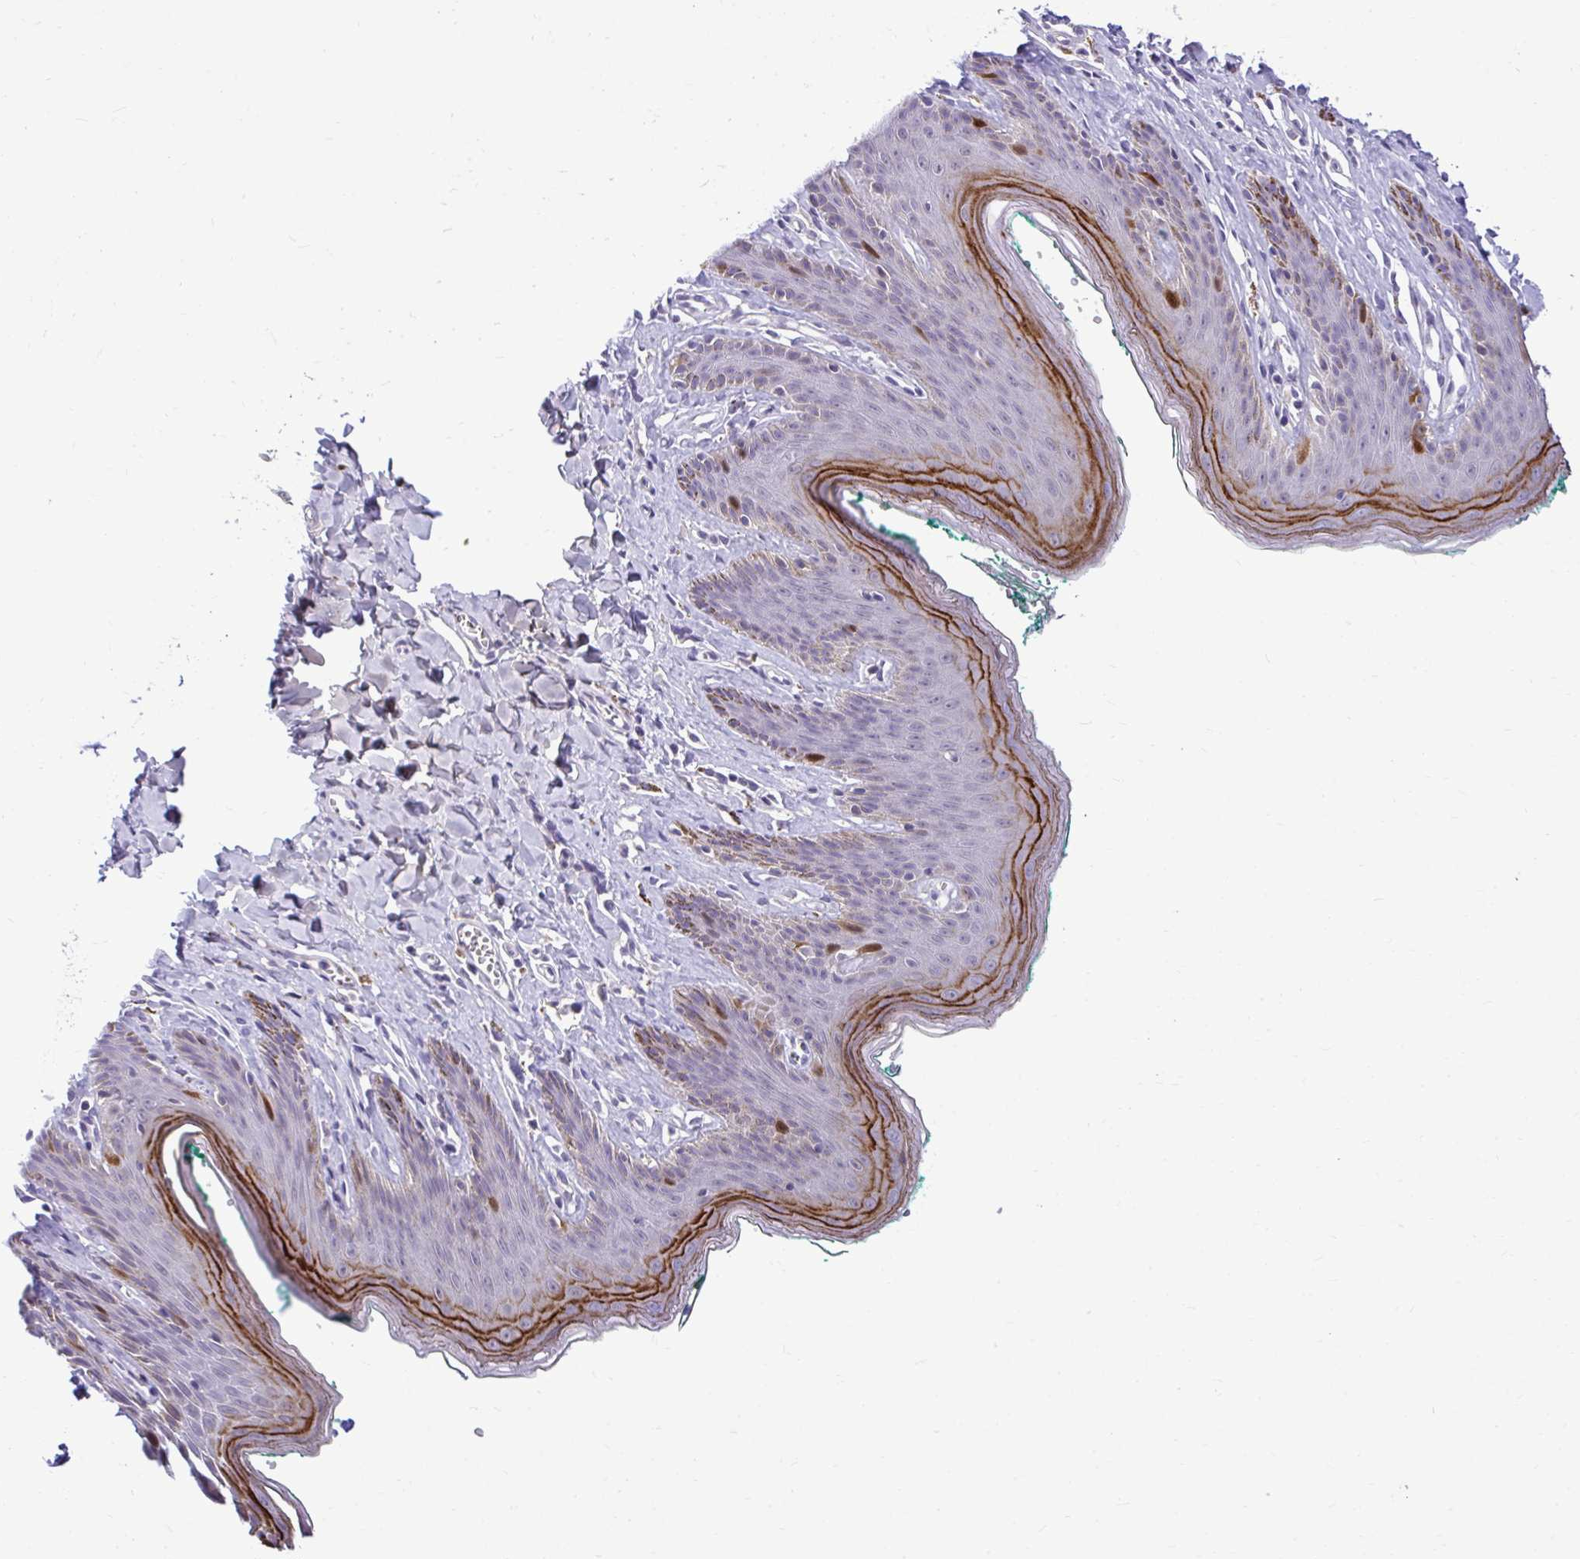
{"staining": {"intensity": "strong", "quantity": "<25%", "location": "cytoplasmic/membranous,nuclear"}, "tissue": "skin", "cell_type": "Epidermal cells", "image_type": "normal", "snomed": [{"axis": "morphology", "description": "Normal tissue, NOS"}, {"axis": "topography", "description": "Vulva"}, {"axis": "topography", "description": "Peripheral nerve tissue"}], "caption": "Immunohistochemistry (IHC) histopathology image of benign skin: skin stained using immunohistochemistry (IHC) displays medium levels of strong protein expression localized specifically in the cytoplasmic/membranous,nuclear of epidermal cells, appearing as a cytoplasmic/membranous,nuclear brown color.", "gene": "CDC20", "patient": {"sex": "female", "age": 66}}